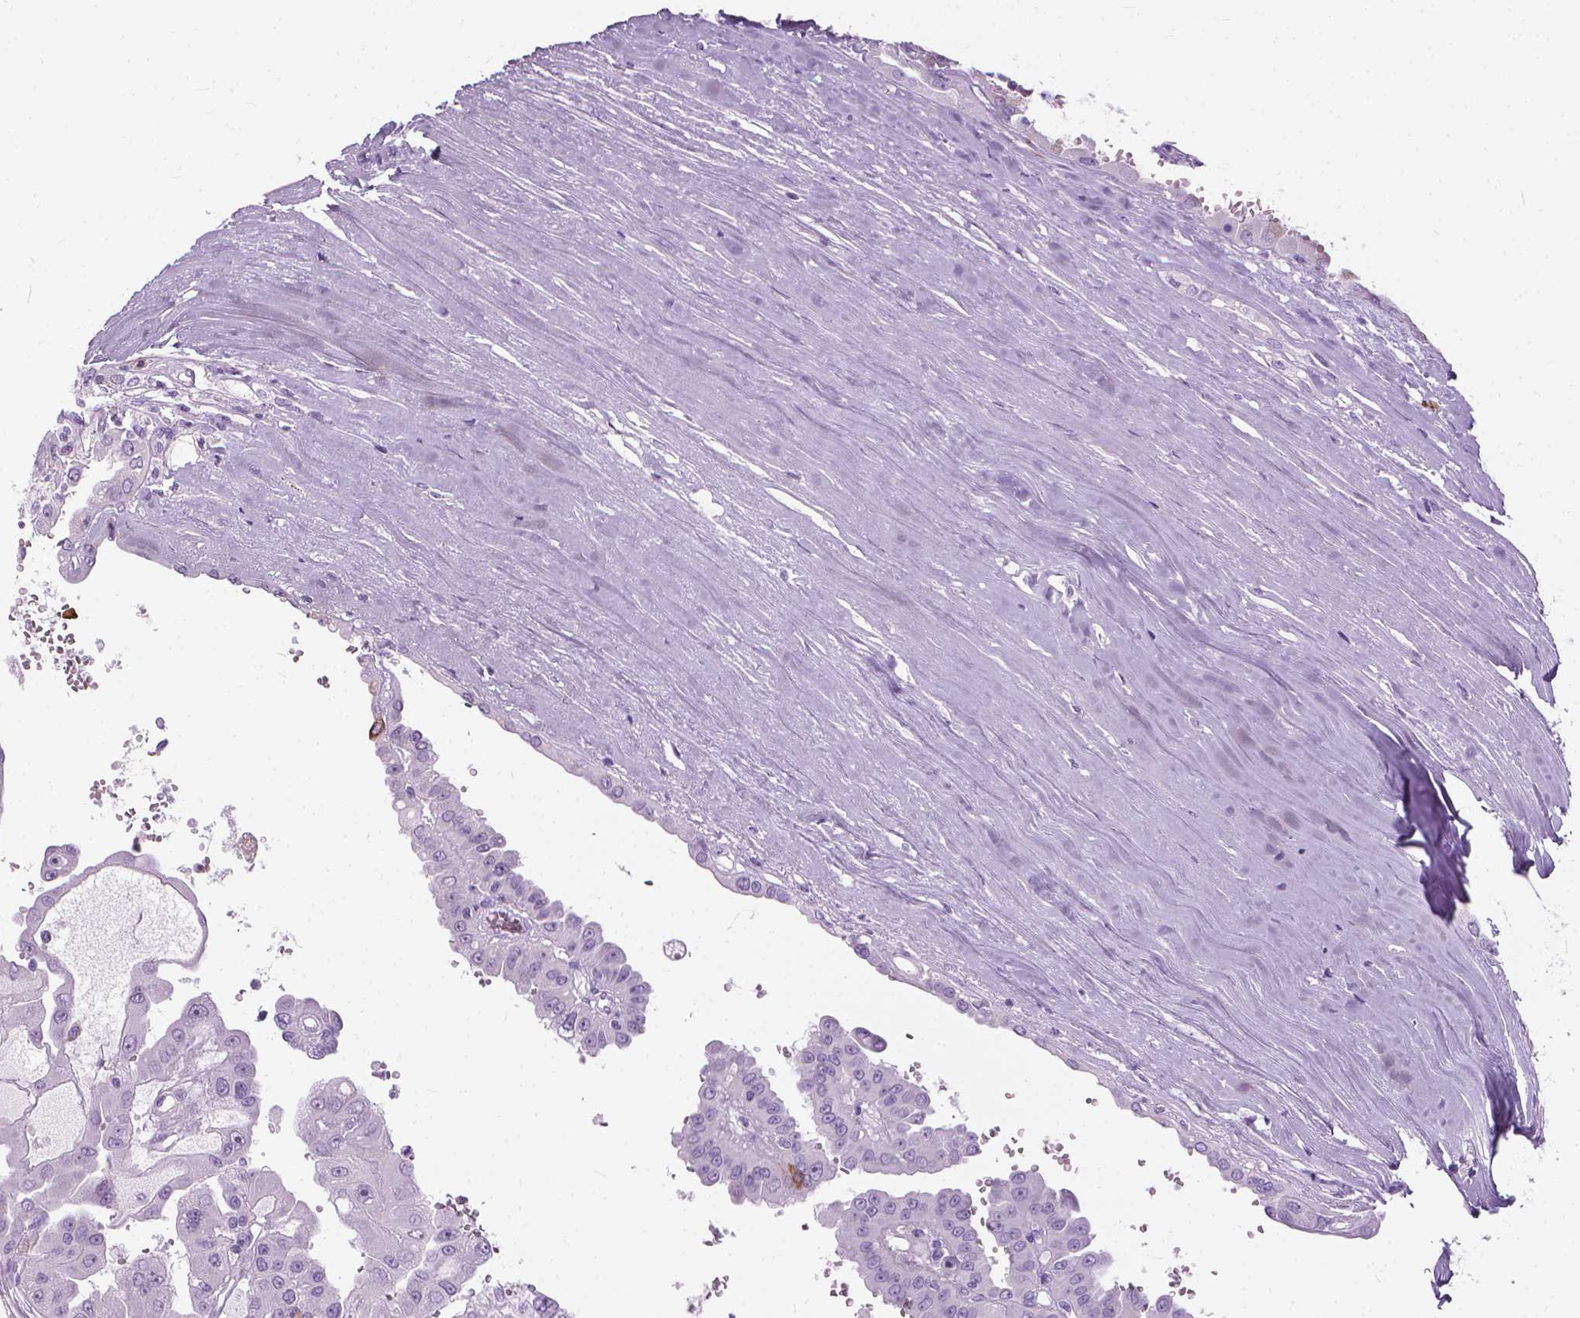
{"staining": {"intensity": "strong", "quantity": "<25%", "location": "cytoplasmic/membranous"}, "tissue": "renal cancer", "cell_type": "Tumor cells", "image_type": "cancer", "snomed": [{"axis": "morphology", "description": "Adenocarcinoma, NOS"}, {"axis": "topography", "description": "Kidney"}], "caption": "There is medium levels of strong cytoplasmic/membranous positivity in tumor cells of renal adenocarcinoma, as demonstrated by immunohistochemical staining (brown color).", "gene": "HTR2B", "patient": {"sex": "male", "age": 58}}